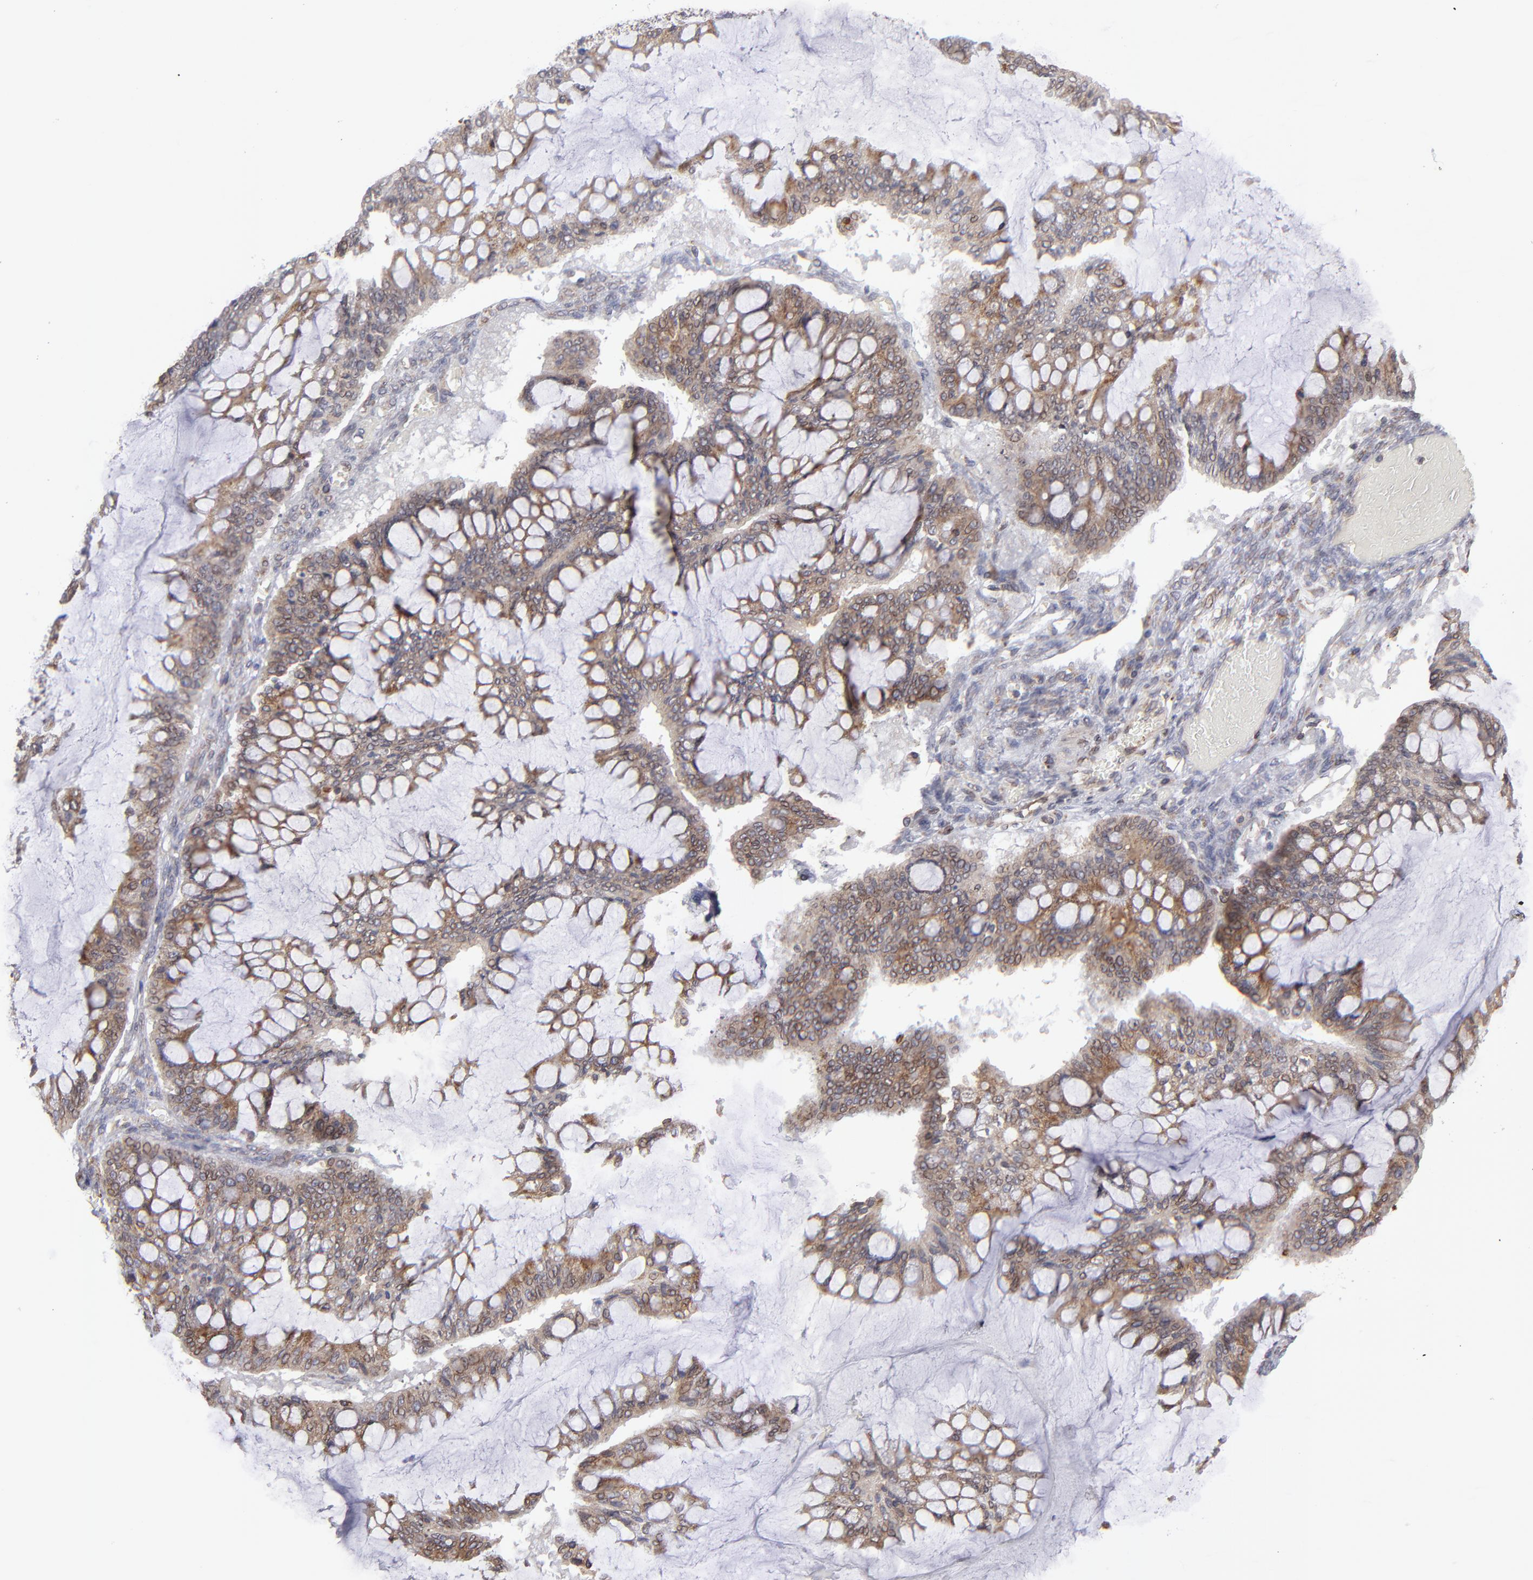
{"staining": {"intensity": "weak", "quantity": ">75%", "location": "cytoplasmic/membranous"}, "tissue": "ovarian cancer", "cell_type": "Tumor cells", "image_type": "cancer", "snomed": [{"axis": "morphology", "description": "Cystadenocarcinoma, mucinous, NOS"}, {"axis": "topography", "description": "Ovary"}], "caption": "Brown immunohistochemical staining in human ovarian mucinous cystadenocarcinoma reveals weak cytoplasmic/membranous positivity in about >75% of tumor cells. Nuclei are stained in blue.", "gene": "TMX1", "patient": {"sex": "female", "age": 73}}